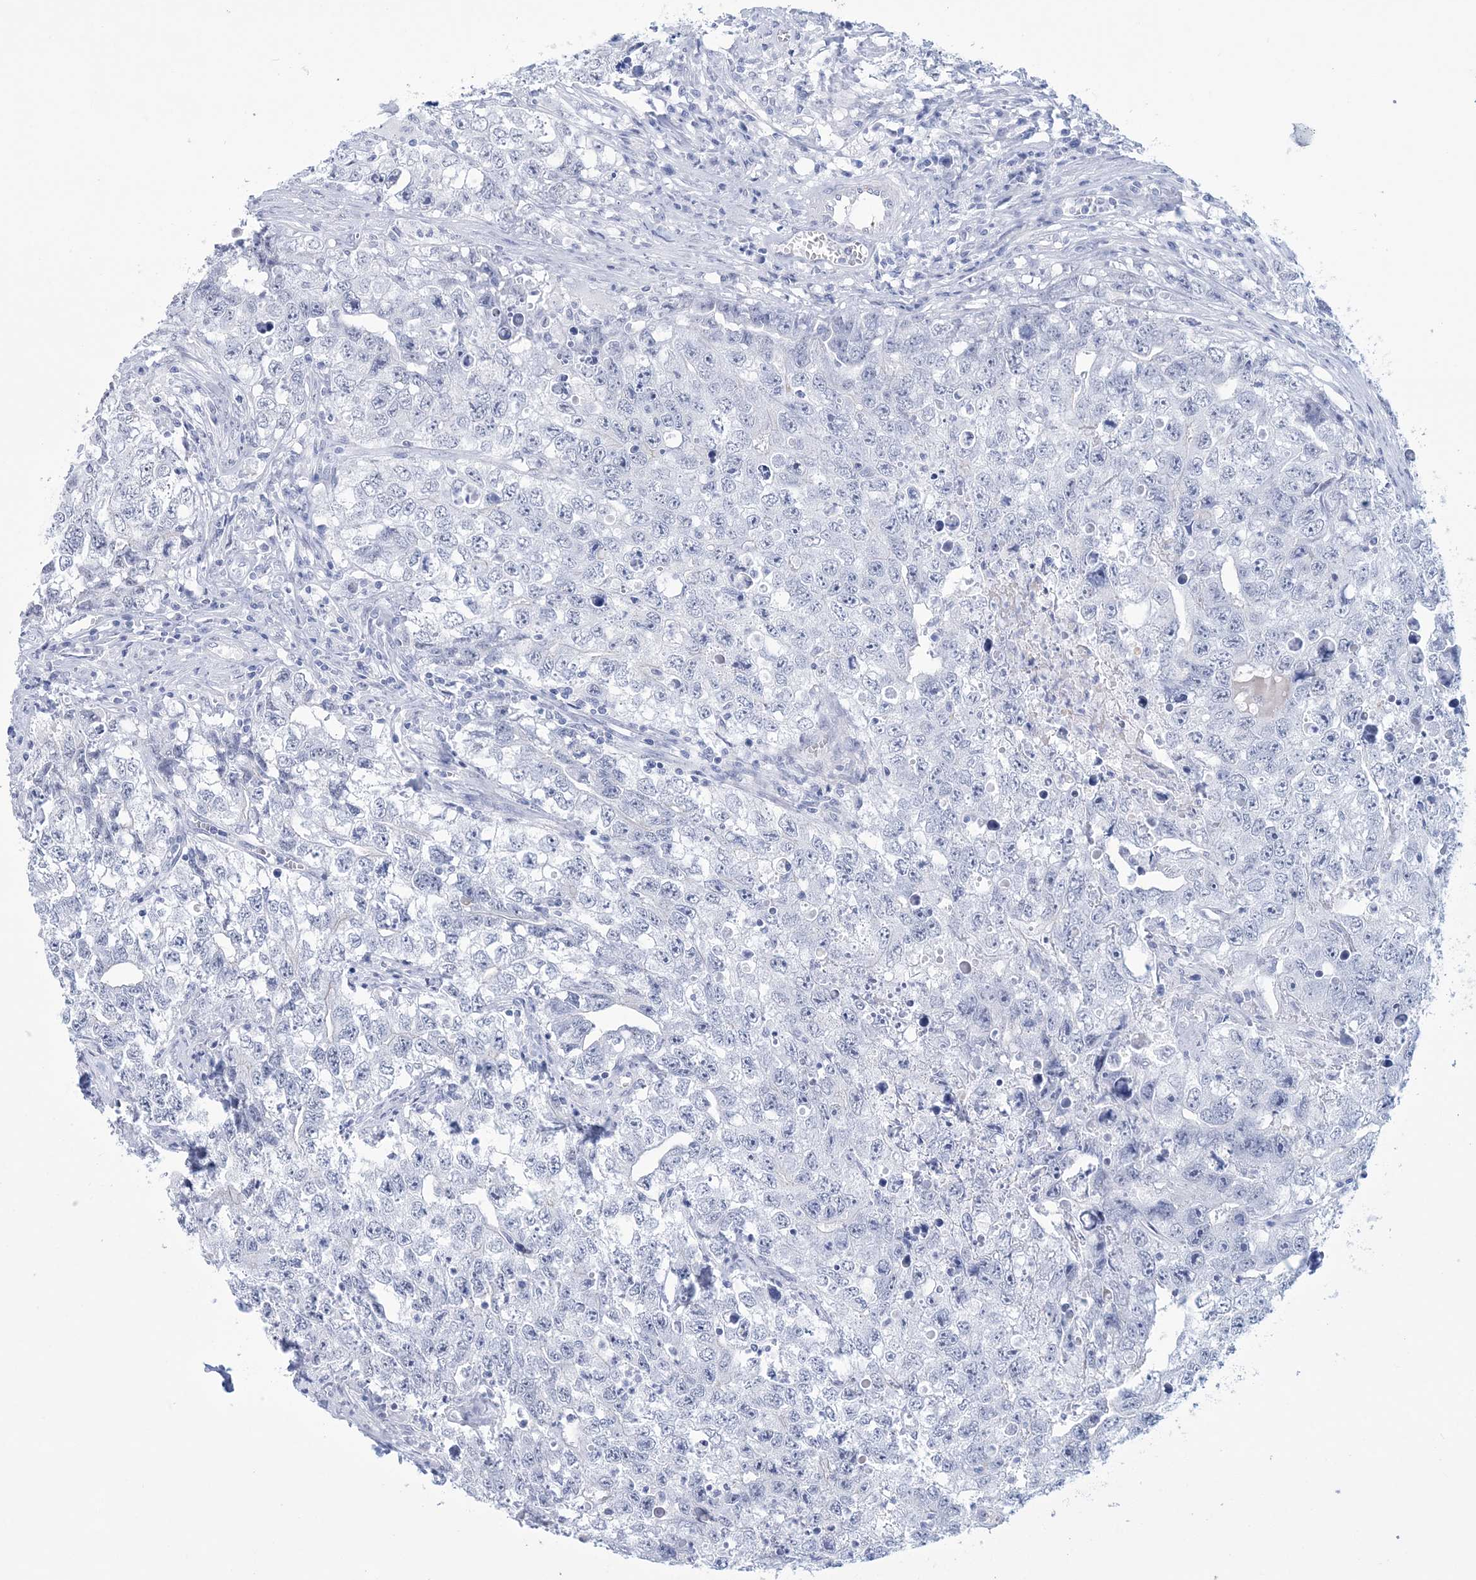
{"staining": {"intensity": "negative", "quantity": "none", "location": "none"}, "tissue": "testis cancer", "cell_type": "Tumor cells", "image_type": "cancer", "snomed": [{"axis": "morphology", "description": "Seminoma, NOS"}, {"axis": "morphology", "description": "Carcinoma, Embryonal, NOS"}, {"axis": "topography", "description": "Testis"}], "caption": "This is a histopathology image of immunohistochemistry (IHC) staining of testis cancer, which shows no expression in tumor cells. (DAB (3,3'-diaminobenzidine) immunohistochemistry (IHC) visualized using brightfield microscopy, high magnification).", "gene": "DPCD", "patient": {"sex": "male", "age": 43}}